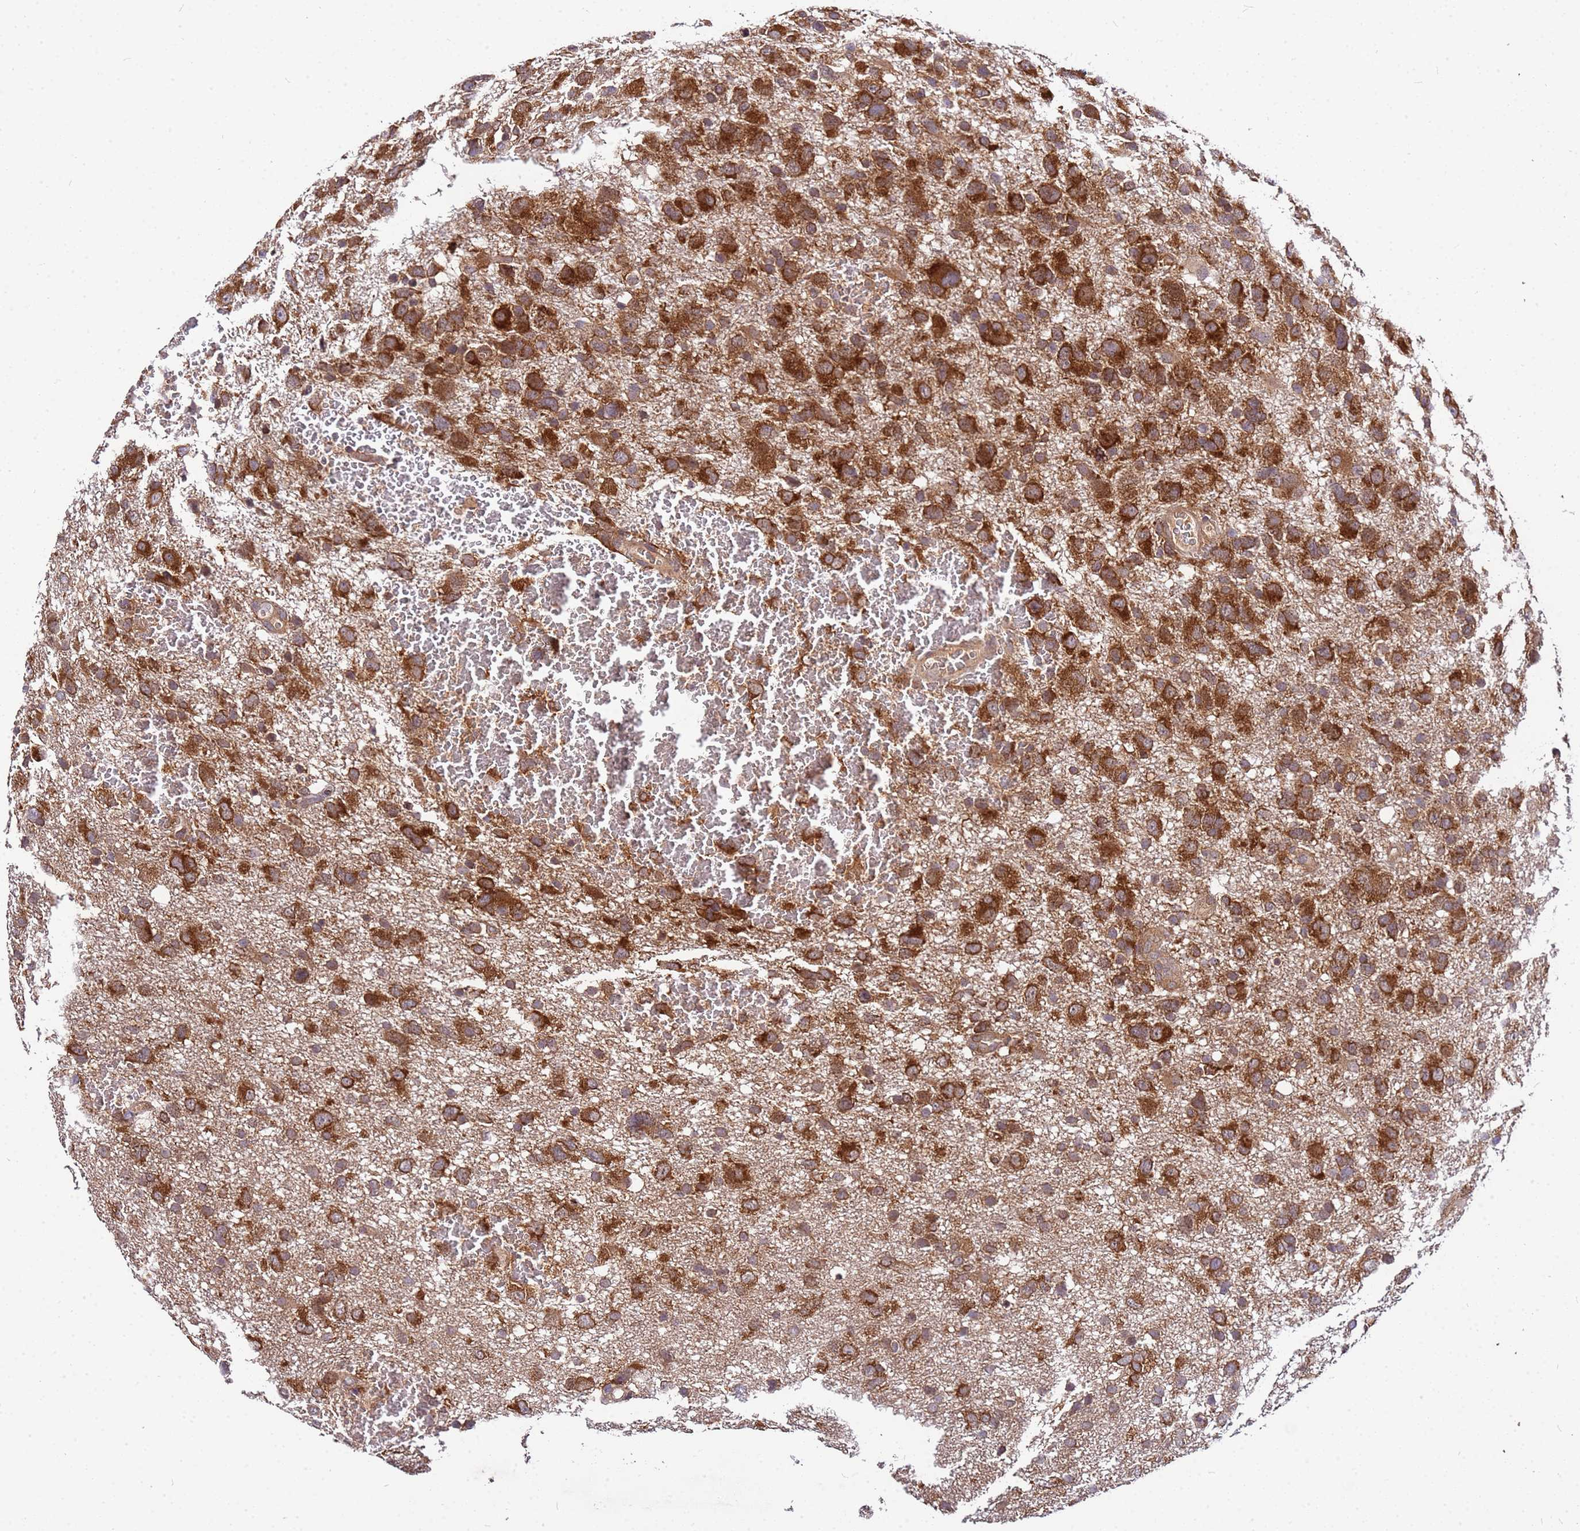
{"staining": {"intensity": "strong", "quantity": ">75%", "location": "cytoplasmic/membranous"}, "tissue": "glioma", "cell_type": "Tumor cells", "image_type": "cancer", "snomed": [{"axis": "morphology", "description": "Glioma, malignant, High grade"}, {"axis": "topography", "description": "Brain"}], "caption": "Immunohistochemistry (IHC) (DAB (3,3'-diaminobenzidine)) staining of human glioma shows strong cytoplasmic/membranous protein expression in approximately >75% of tumor cells.", "gene": "GSPT2", "patient": {"sex": "male", "age": 61}}